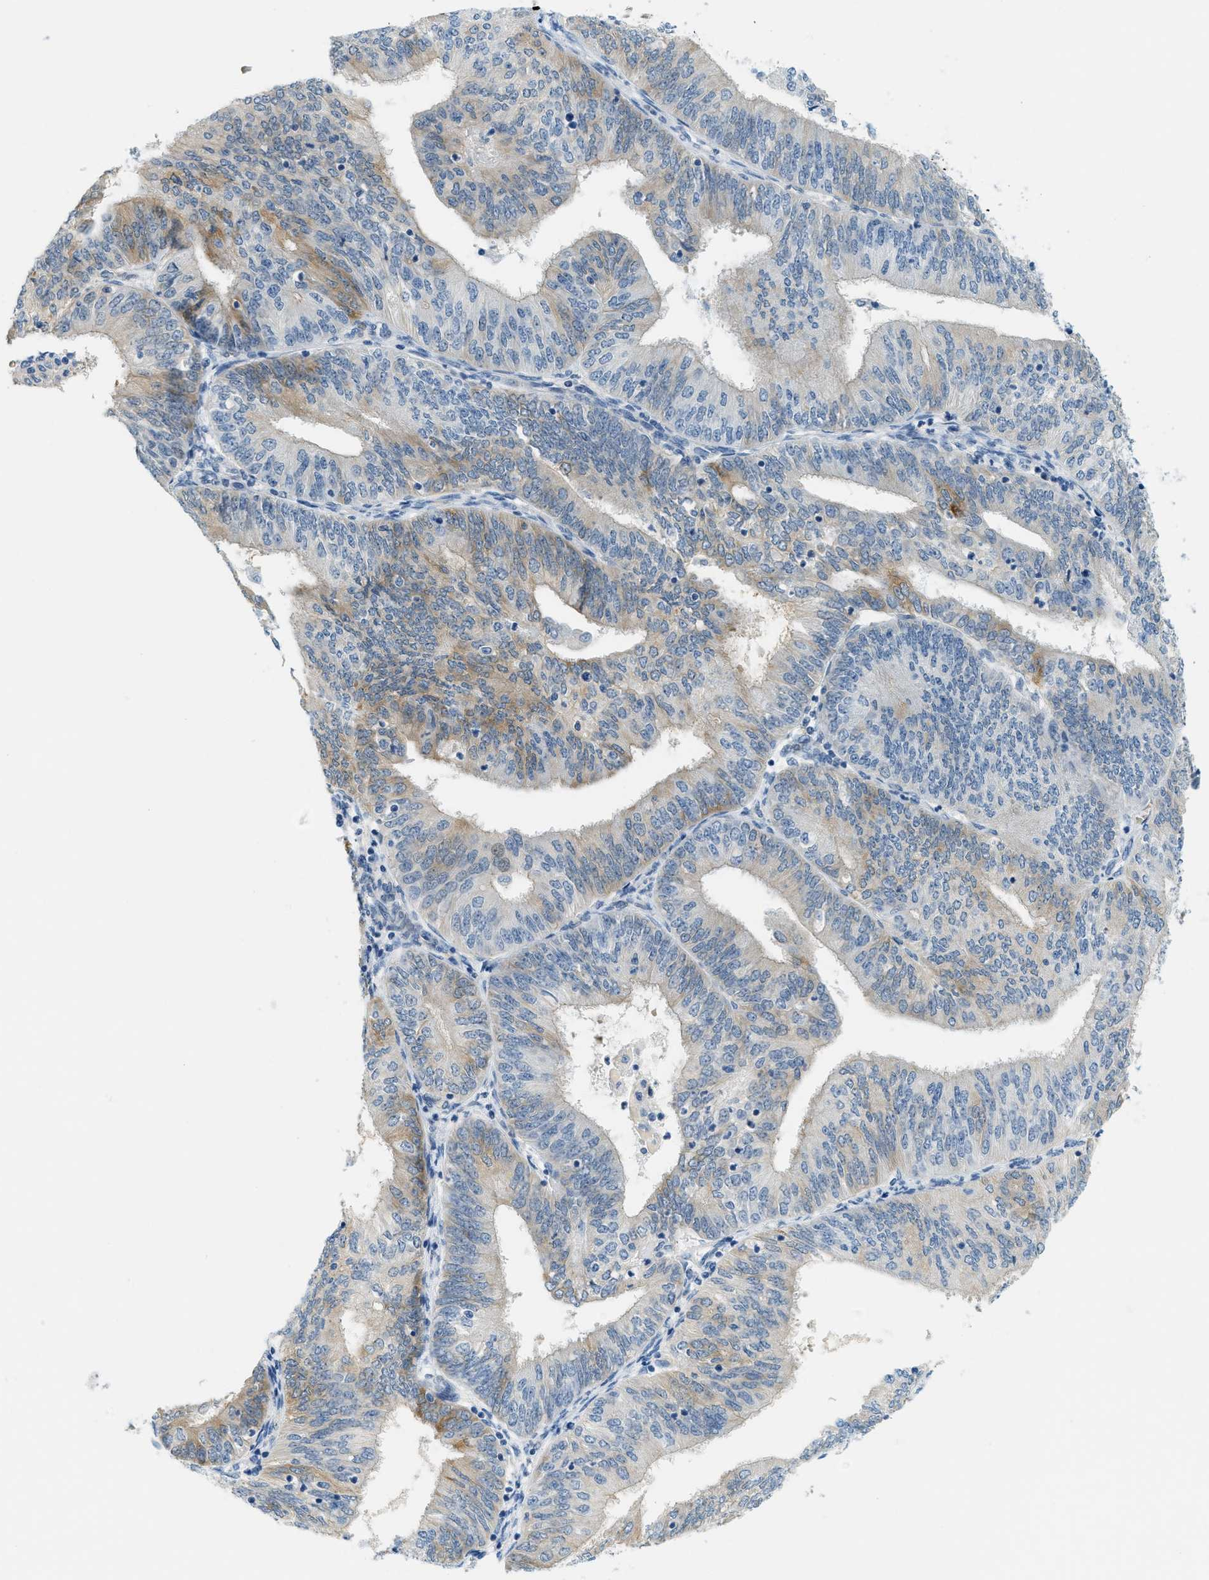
{"staining": {"intensity": "moderate", "quantity": "<25%", "location": "cytoplasmic/membranous"}, "tissue": "endometrial cancer", "cell_type": "Tumor cells", "image_type": "cancer", "snomed": [{"axis": "morphology", "description": "Adenocarcinoma, NOS"}, {"axis": "topography", "description": "Endometrium"}], "caption": "About <25% of tumor cells in human adenocarcinoma (endometrial) display moderate cytoplasmic/membranous protein positivity as visualized by brown immunohistochemical staining.", "gene": "CYP4X1", "patient": {"sex": "female", "age": 58}}